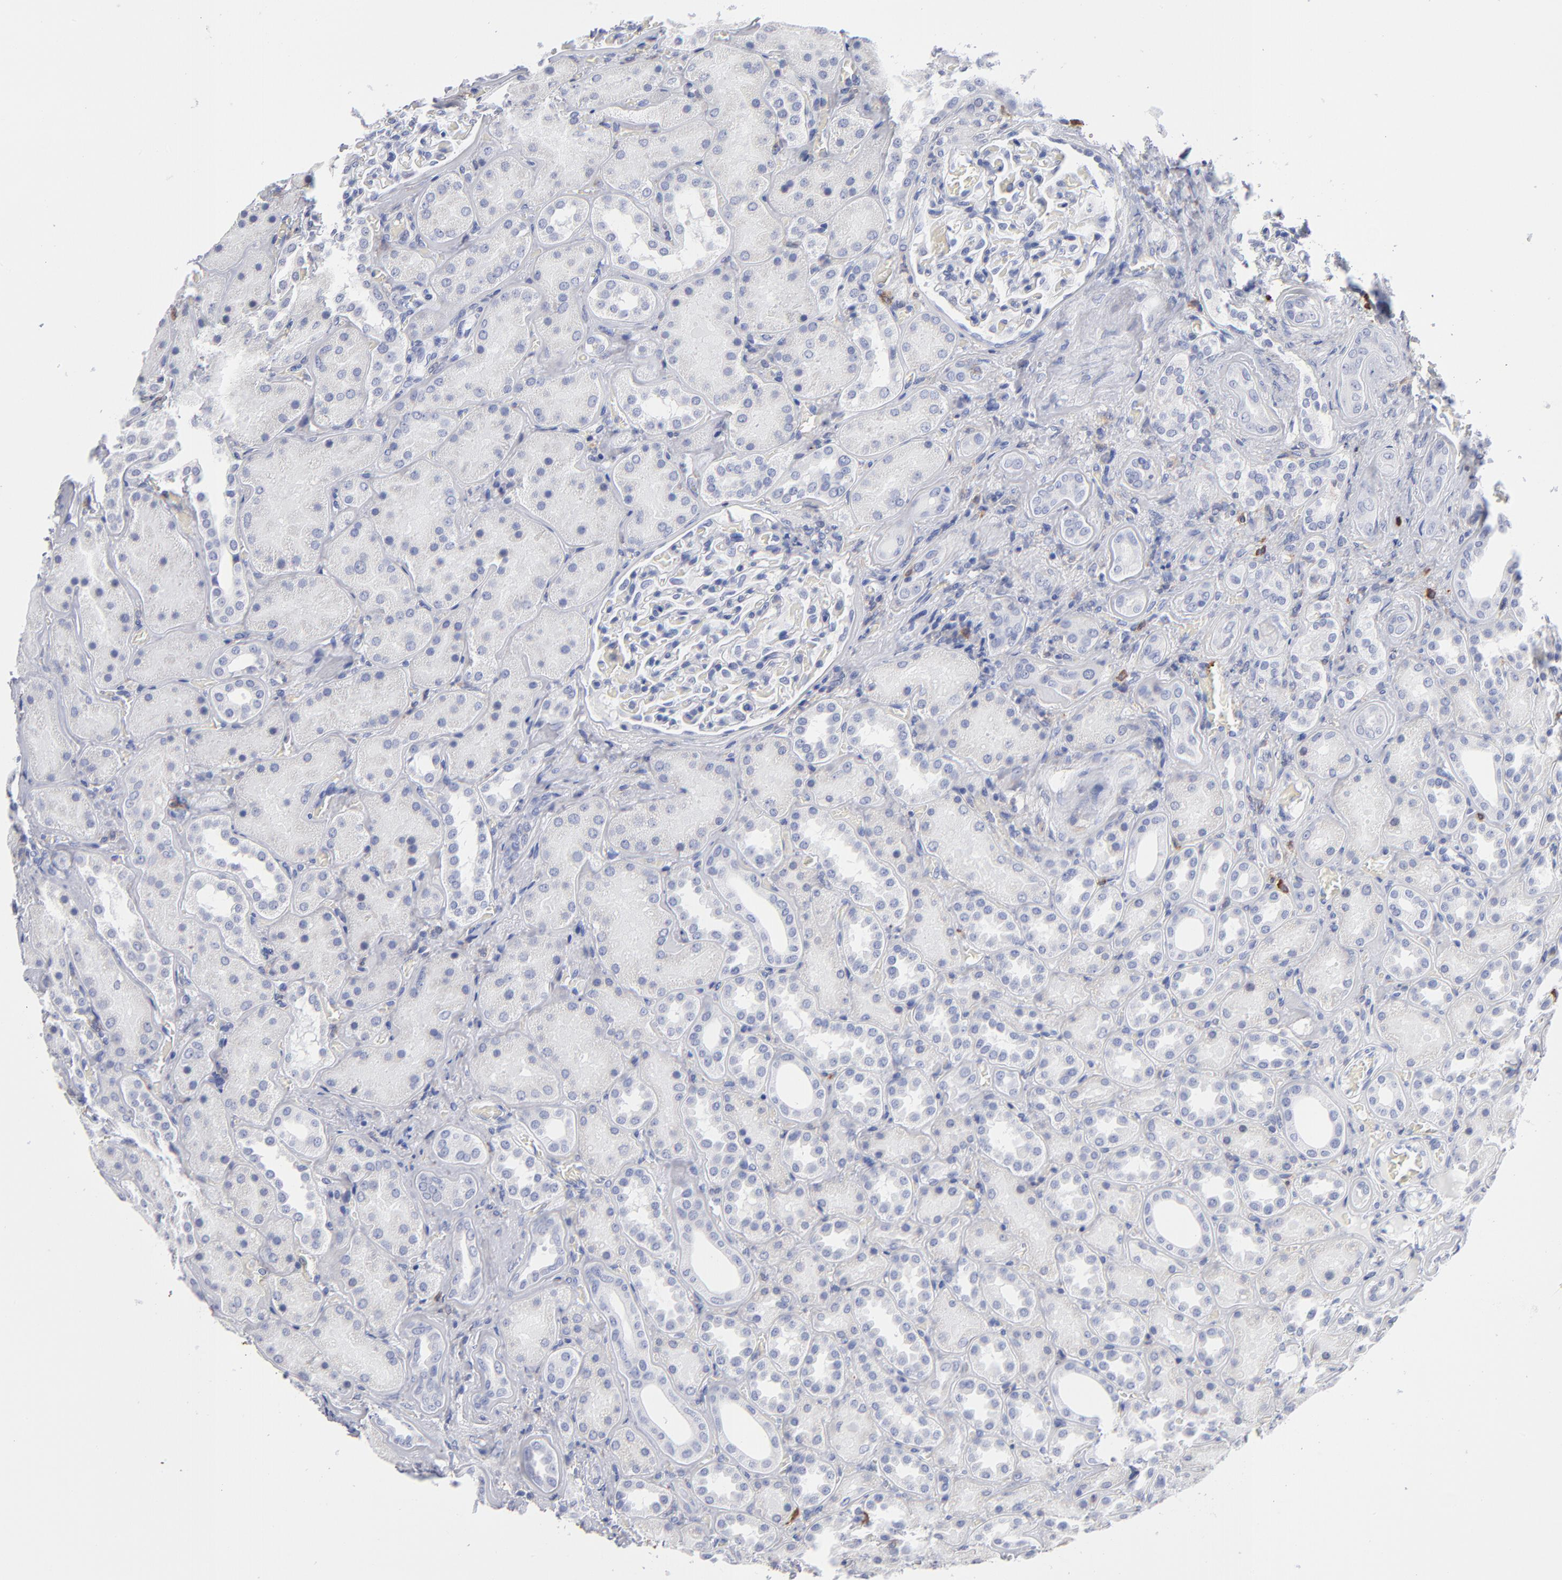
{"staining": {"intensity": "negative", "quantity": "none", "location": "none"}, "tissue": "kidney", "cell_type": "Cells in glomeruli", "image_type": "normal", "snomed": [{"axis": "morphology", "description": "Normal tissue, NOS"}, {"axis": "topography", "description": "Kidney"}], "caption": "IHC micrograph of benign kidney stained for a protein (brown), which exhibits no positivity in cells in glomeruli. The staining is performed using DAB (3,3'-diaminobenzidine) brown chromogen with nuclei counter-stained in using hematoxylin.", "gene": "LAT2", "patient": {"sex": "male", "age": 28}}